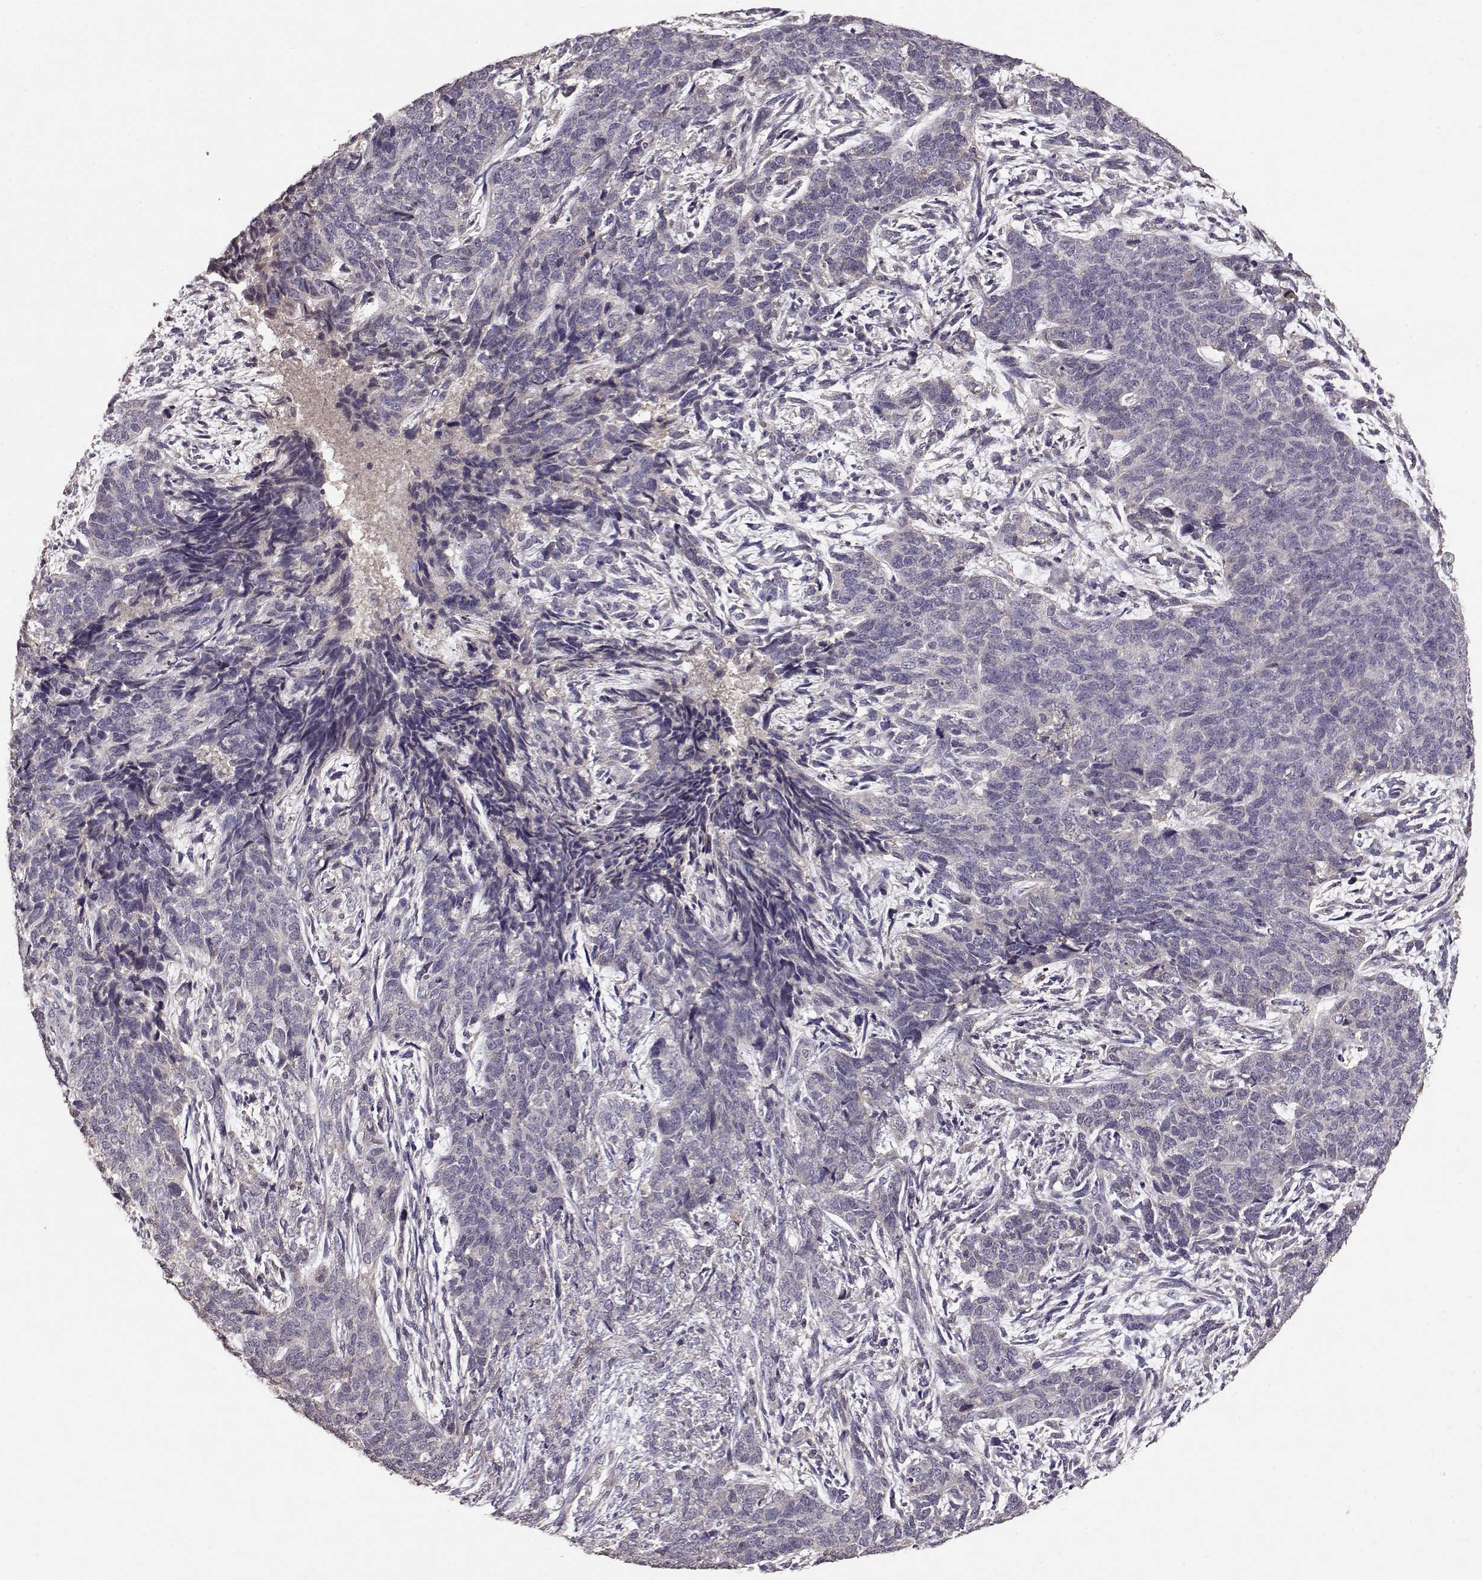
{"staining": {"intensity": "negative", "quantity": "none", "location": "none"}, "tissue": "cervical cancer", "cell_type": "Tumor cells", "image_type": "cancer", "snomed": [{"axis": "morphology", "description": "Squamous cell carcinoma, NOS"}, {"axis": "topography", "description": "Cervix"}], "caption": "IHC image of neoplastic tissue: human cervical cancer (squamous cell carcinoma) stained with DAB (3,3'-diaminobenzidine) displays no significant protein expression in tumor cells.", "gene": "PMCH", "patient": {"sex": "female", "age": 63}}